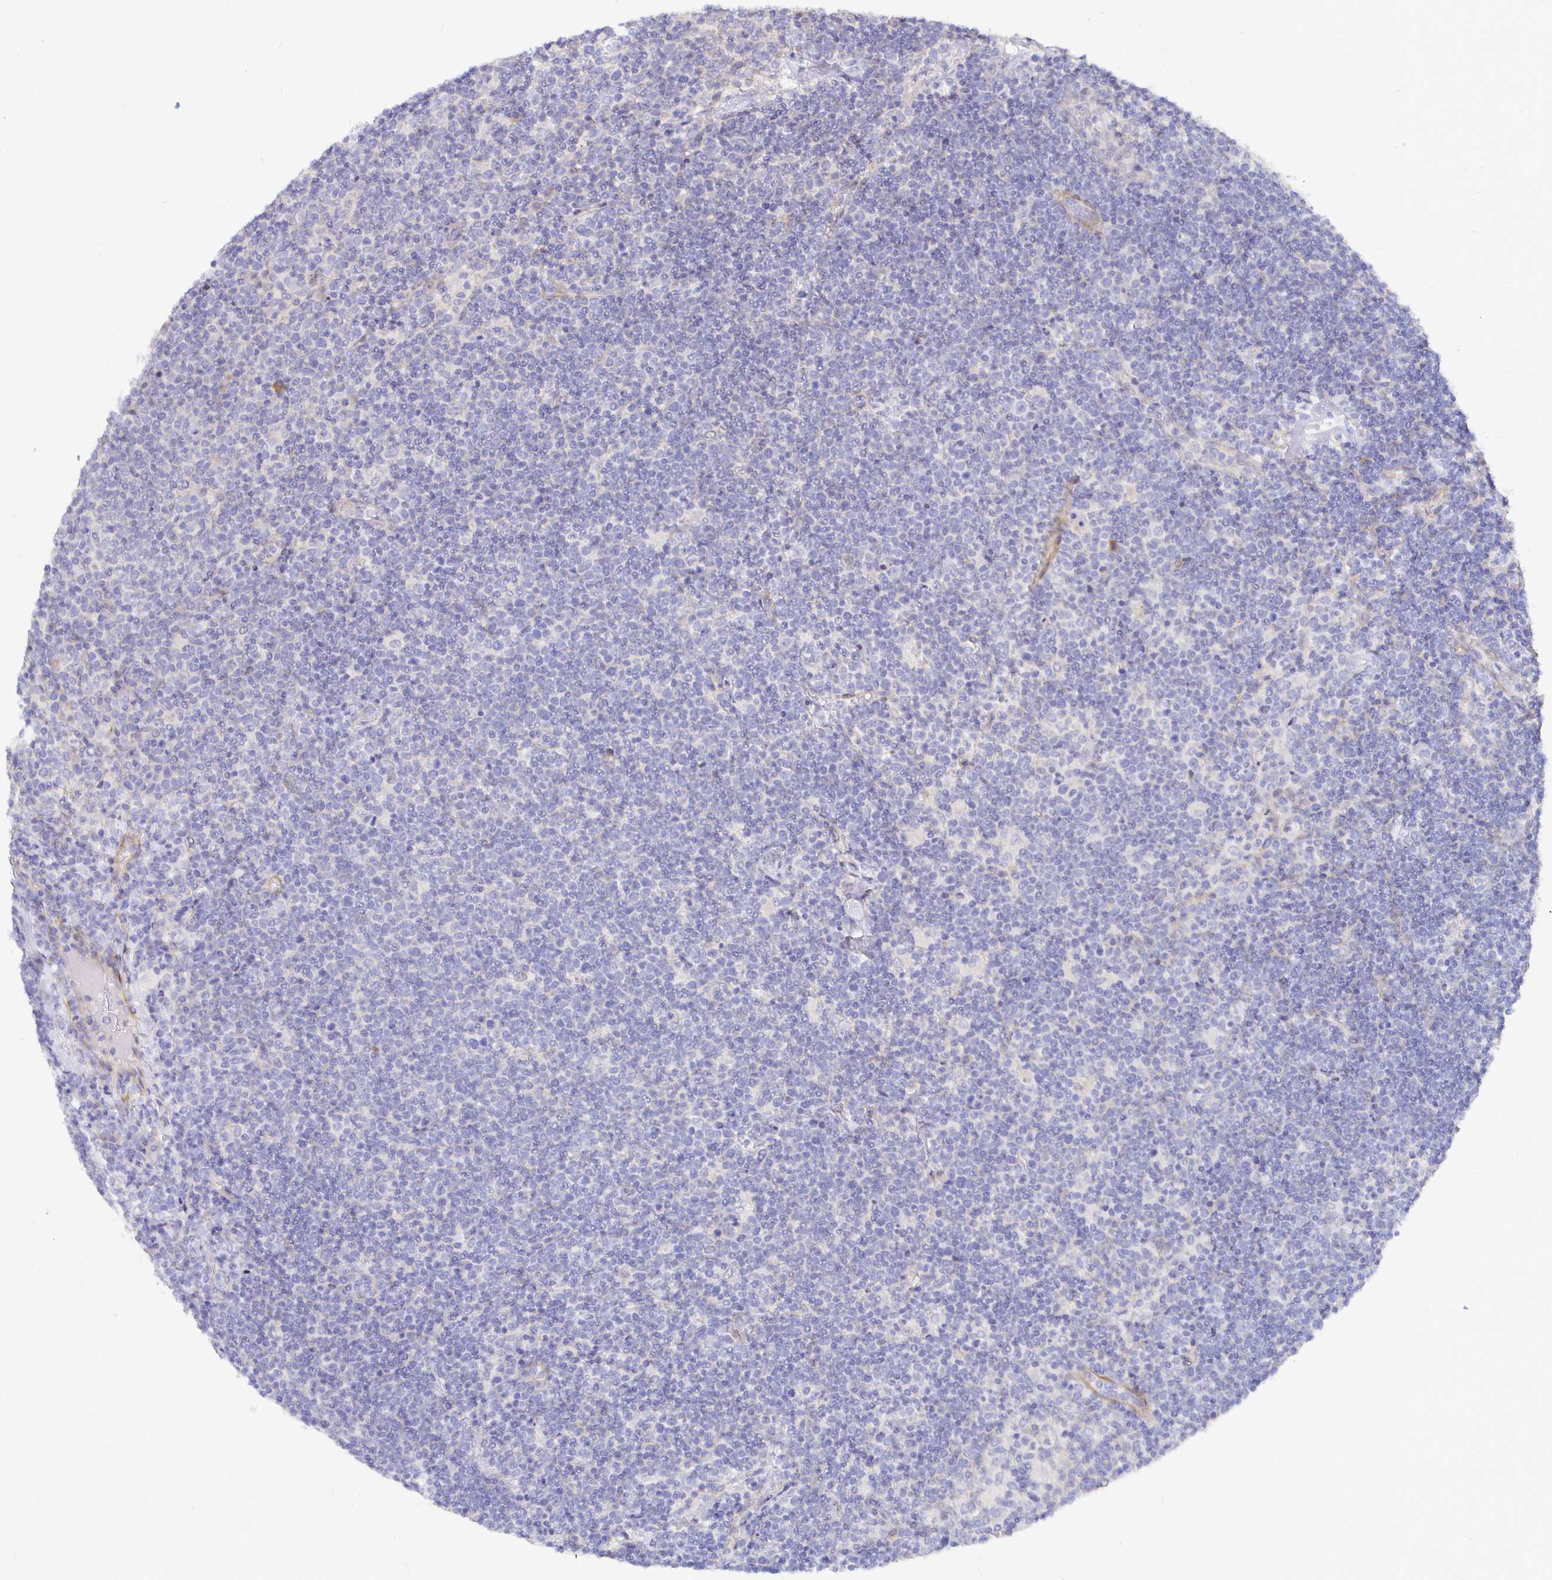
{"staining": {"intensity": "negative", "quantity": "none", "location": "none"}, "tissue": "lymphoma", "cell_type": "Tumor cells", "image_type": "cancer", "snomed": [{"axis": "morphology", "description": "Malignant lymphoma, non-Hodgkin's type, High grade"}, {"axis": "topography", "description": "Lymph node"}], "caption": "High-grade malignant lymphoma, non-Hodgkin's type was stained to show a protein in brown. There is no significant staining in tumor cells.", "gene": "PALM2AKAP2", "patient": {"sex": "male", "age": 61}}